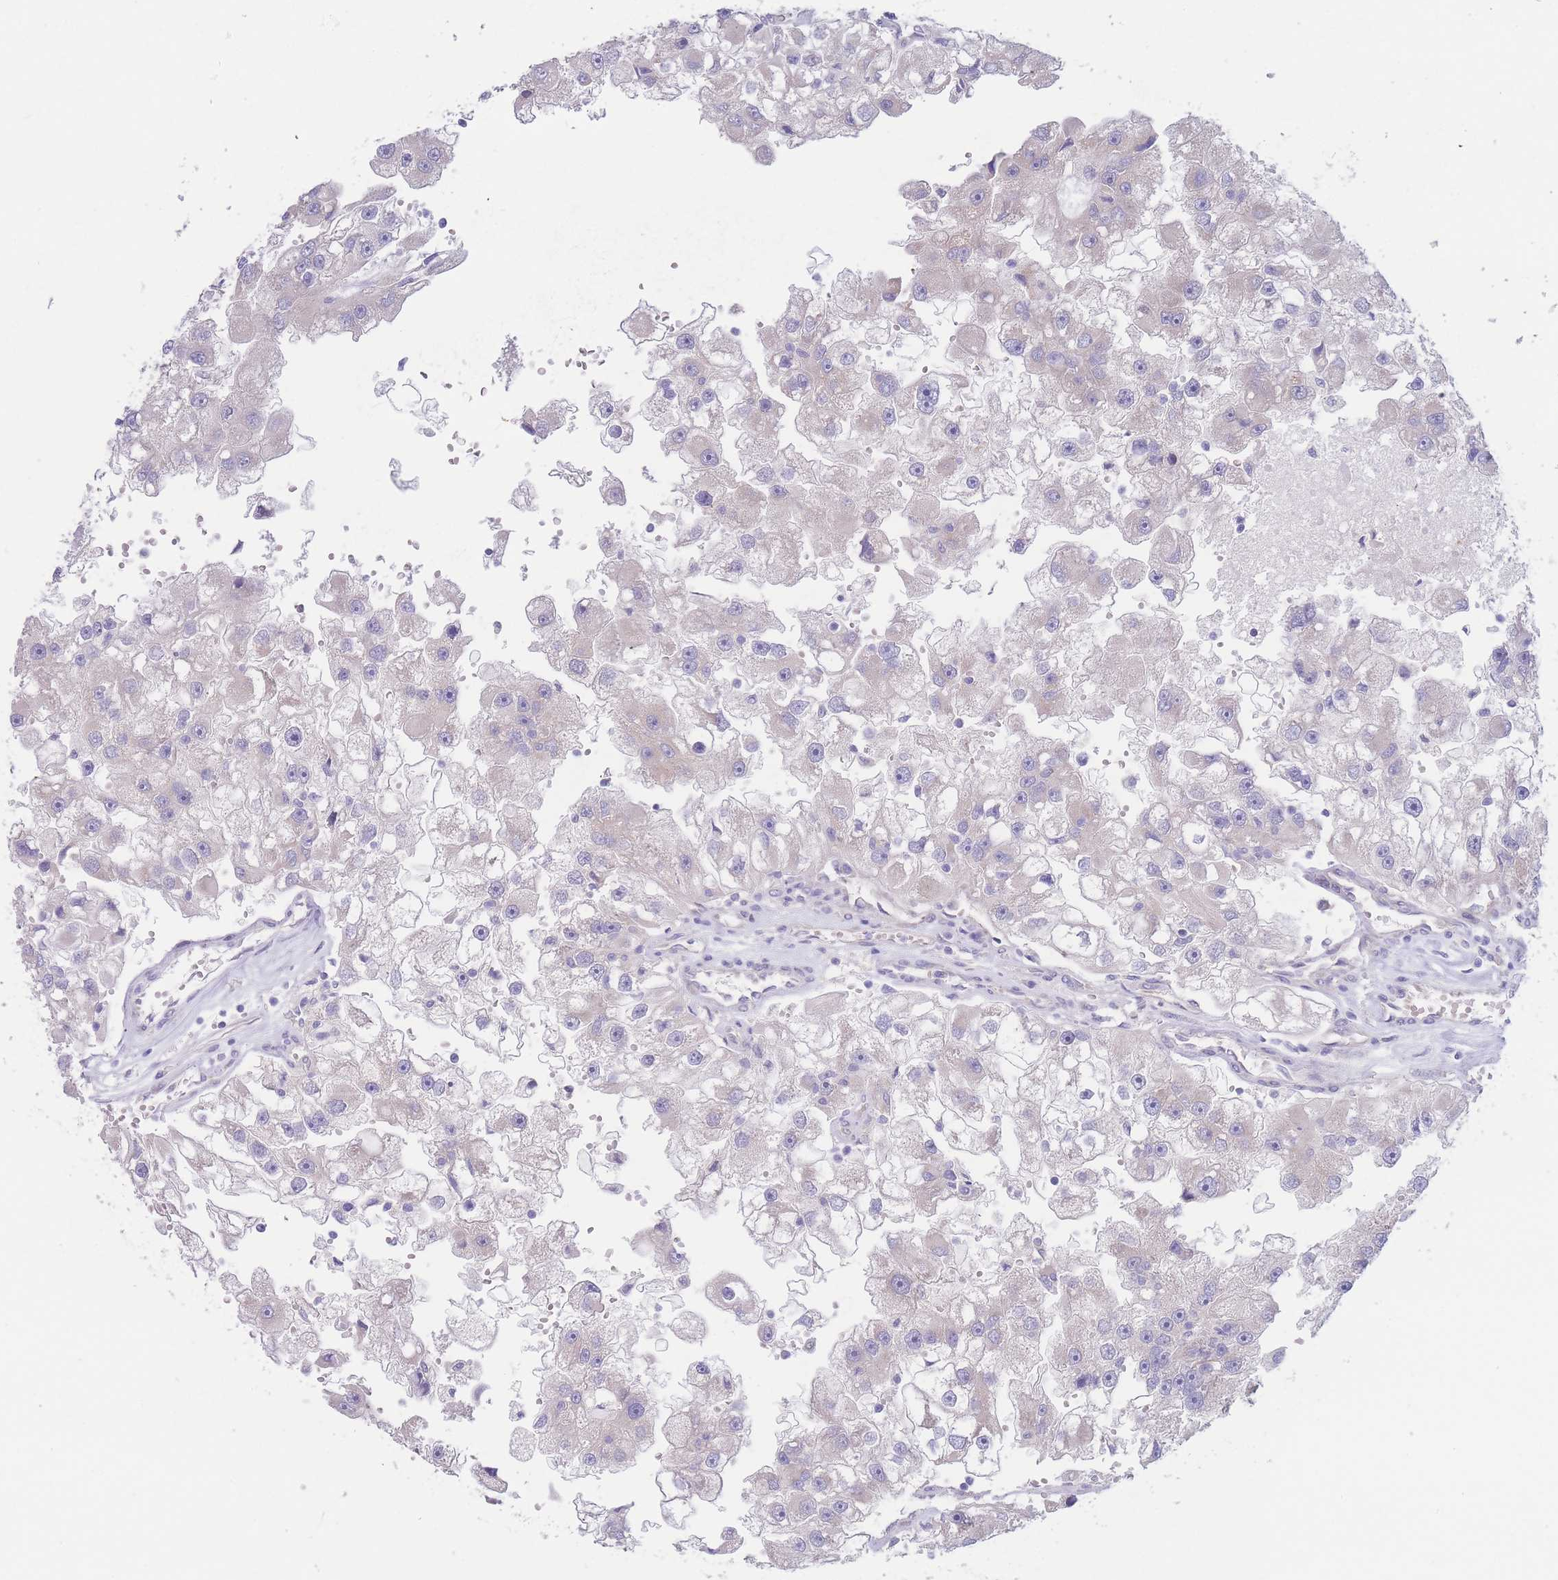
{"staining": {"intensity": "negative", "quantity": "none", "location": "none"}, "tissue": "renal cancer", "cell_type": "Tumor cells", "image_type": "cancer", "snomed": [{"axis": "morphology", "description": "Adenocarcinoma, NOS"}, {"axis": "topography", "description": "Kidney"}], "caption": "An IHC micrograph of renal cancer is shown. There is no staining in tumor cells of renal cancer. Nuclei are stained in blue.", "gene": "ZNF281", "patient": {"sex": "male", "age": 63}}